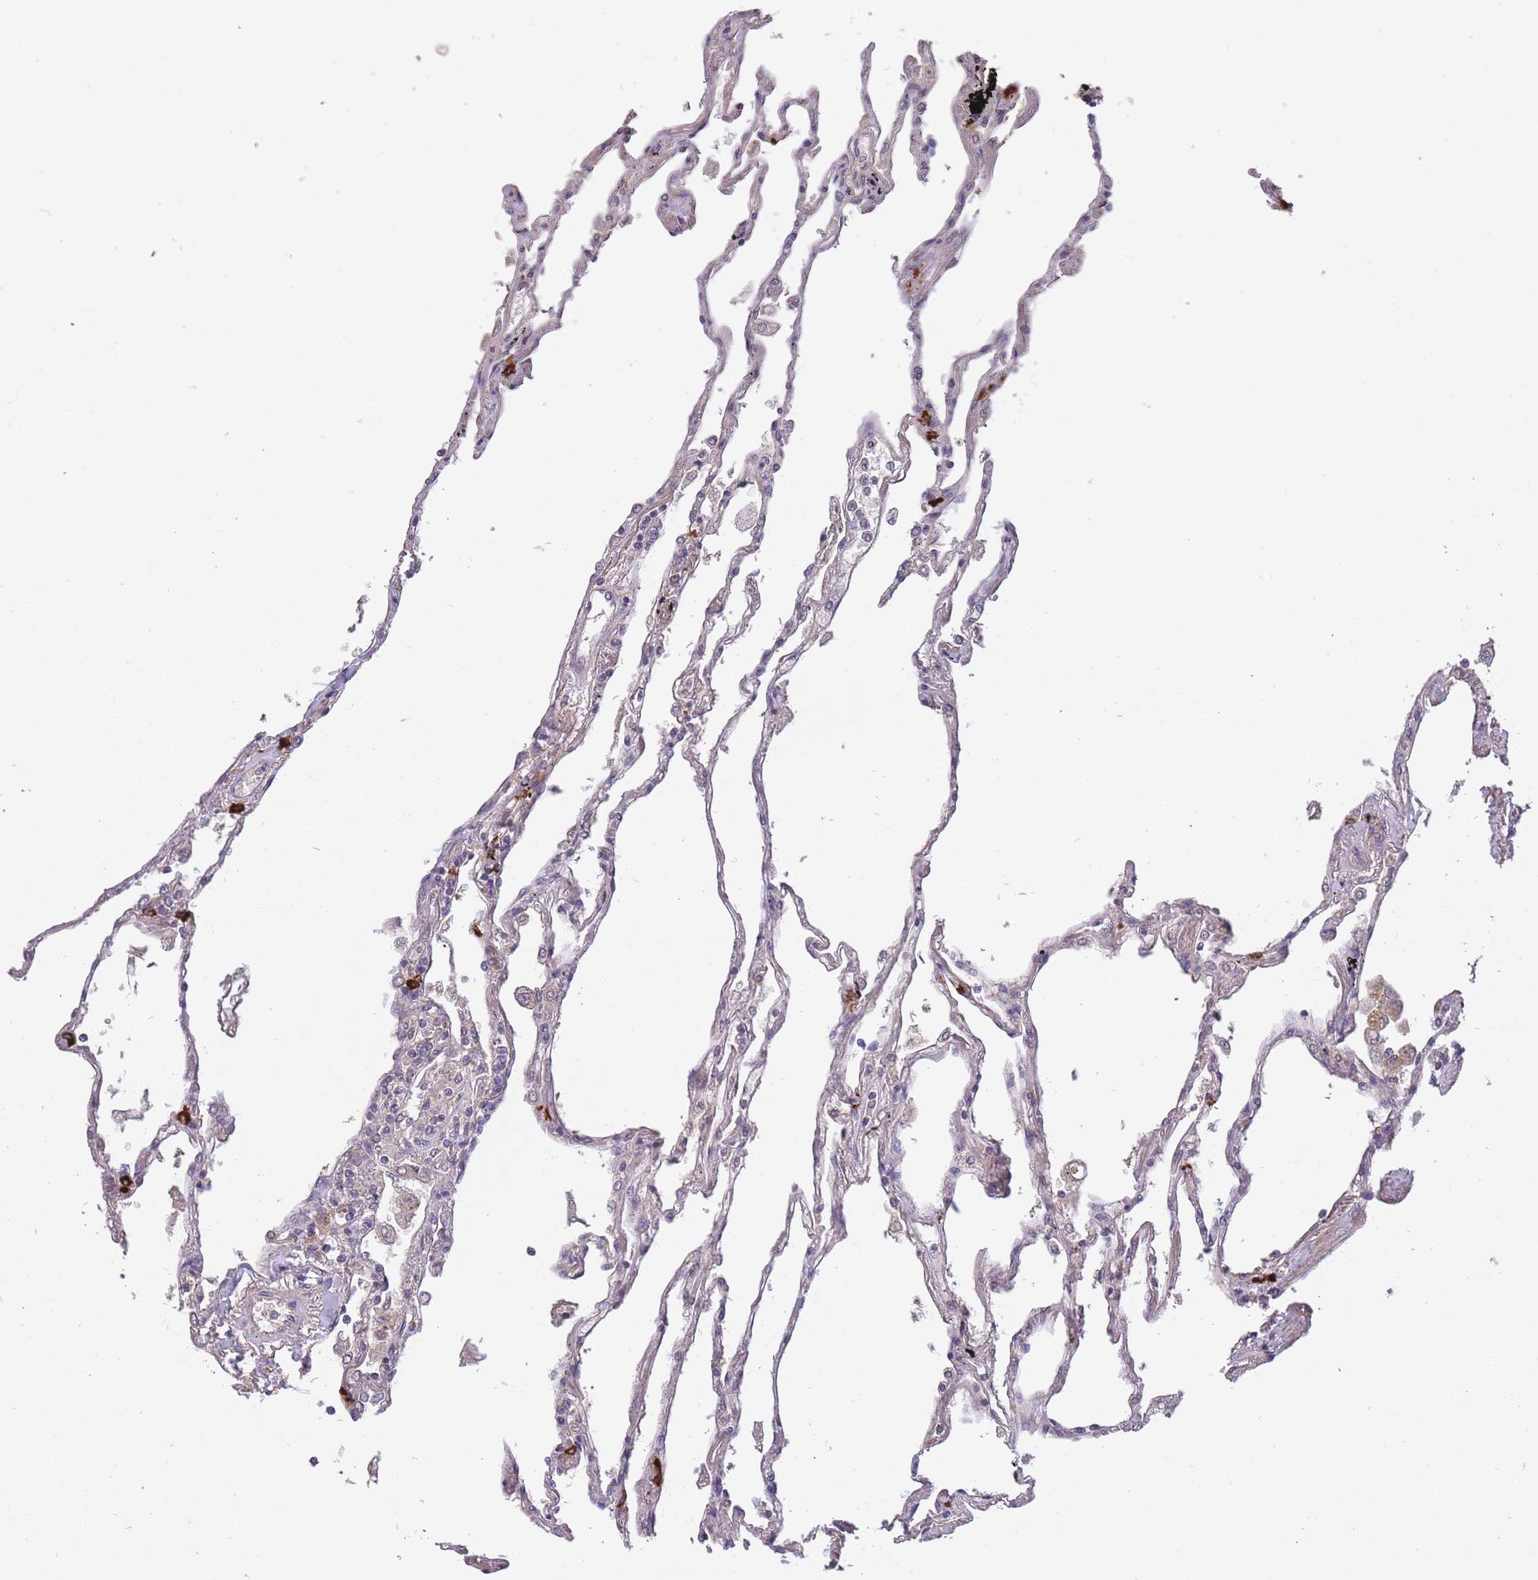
{"staining": {"intensity": "negative", "quantity": "none", "location": "none"}, "tissue": "lung", "cell_type": "Alveolar cells", "image_type": "normal", "snomed": [{"axis": "morphology", "description": "Normal tissue, NOS"}, {"axis": "topography", "description": "Lung"}], "caption": "Human lung stained for a protein using immunohistochemistry (IHC) demonstrates no positivity in alveolar cells.", "gene": "SMC6", "patient": {"sex": "female", "age": 67}}